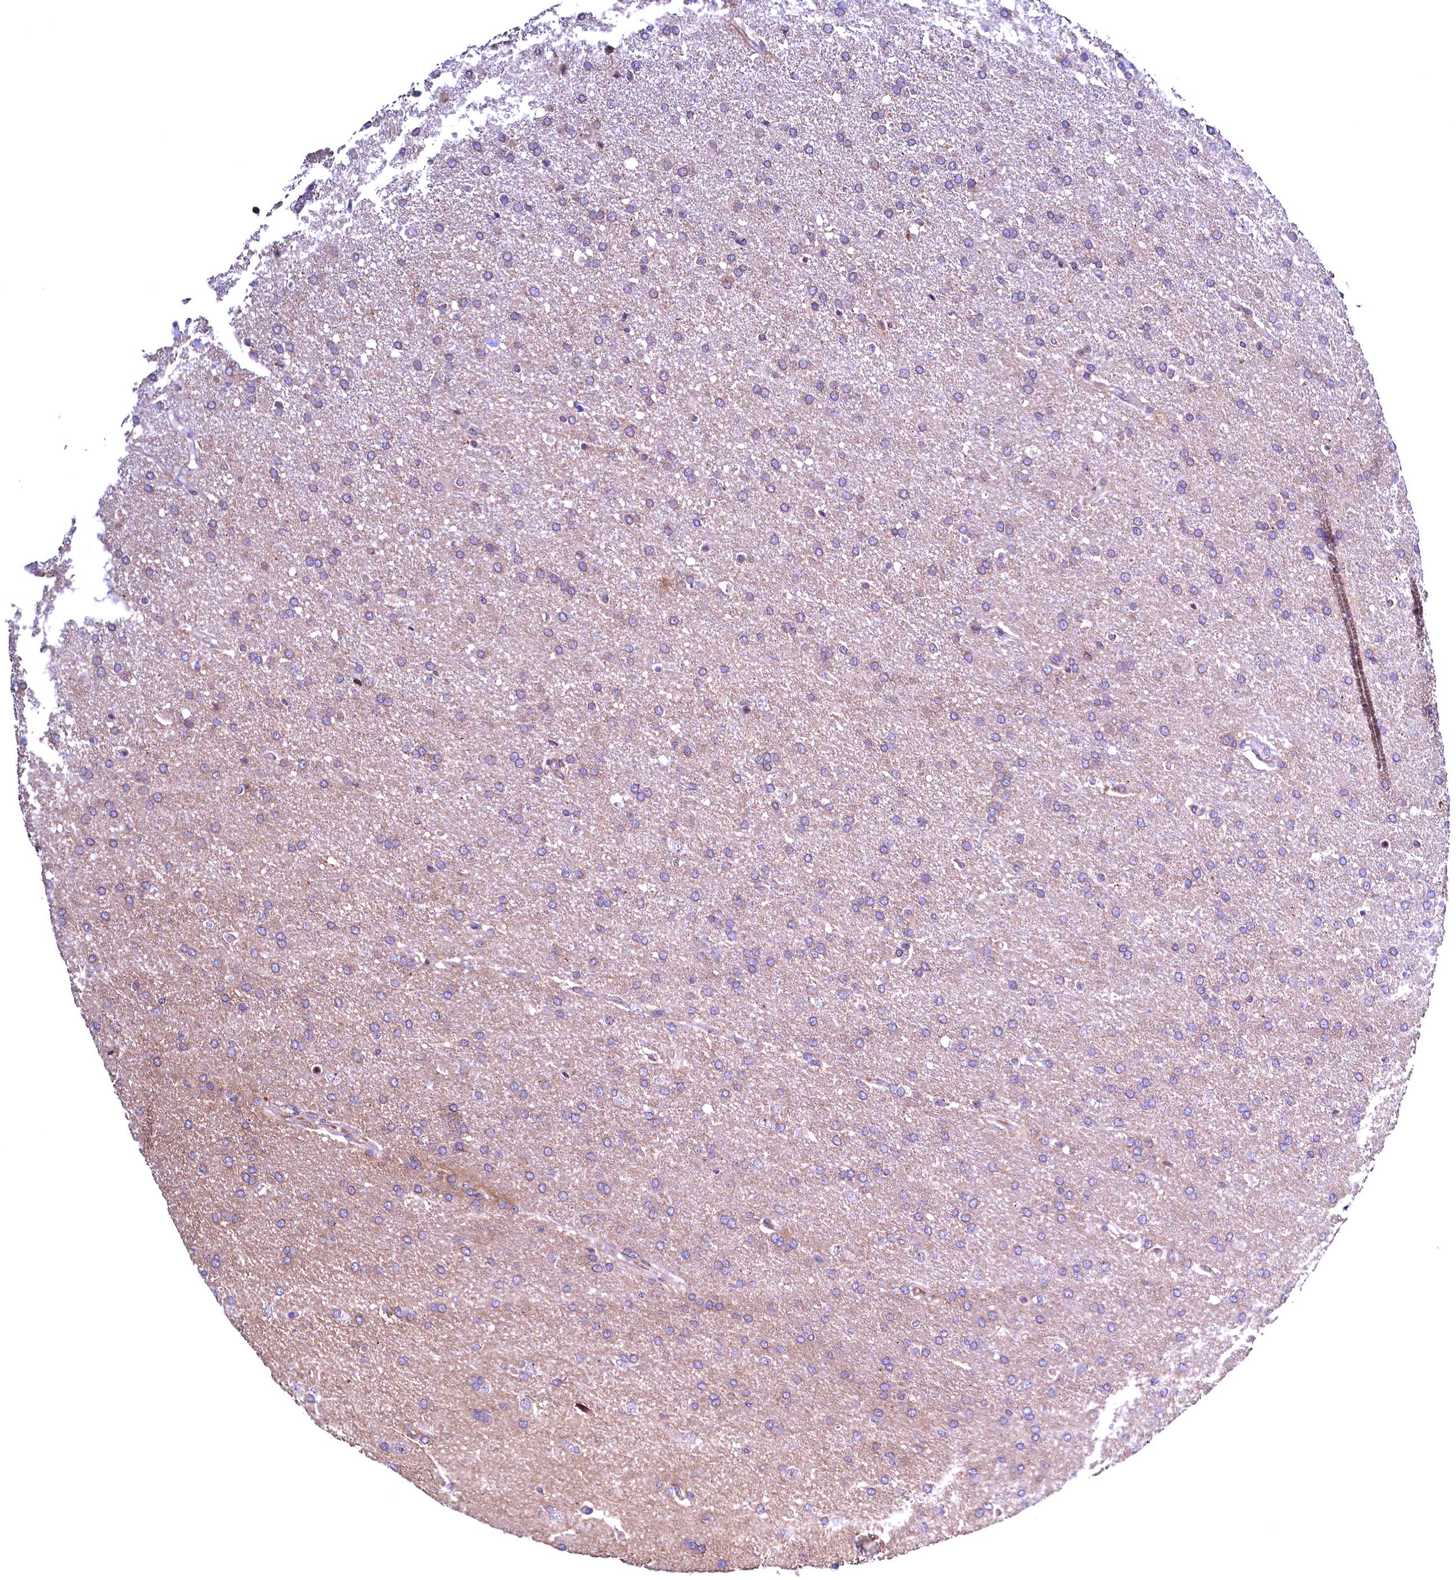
{"staining": {"intensity": "weak", "quantity": "<25%", "location": "cytoplasmic/membranous"}, "tissue": "glioma", "cell_type": "Tumor cells", "image_type": "cancer", "snomed": [{"axis": "morphology", "description": "Glioma, malignant, High grade"}, {"axis": "topography", "description": "Brain"}], "caption": "Image shows no significant protein staining in tumor cells of malignant high-grade glioma.", "gene": "RBFA", "patient": {"sex": "male", "age": 72}}